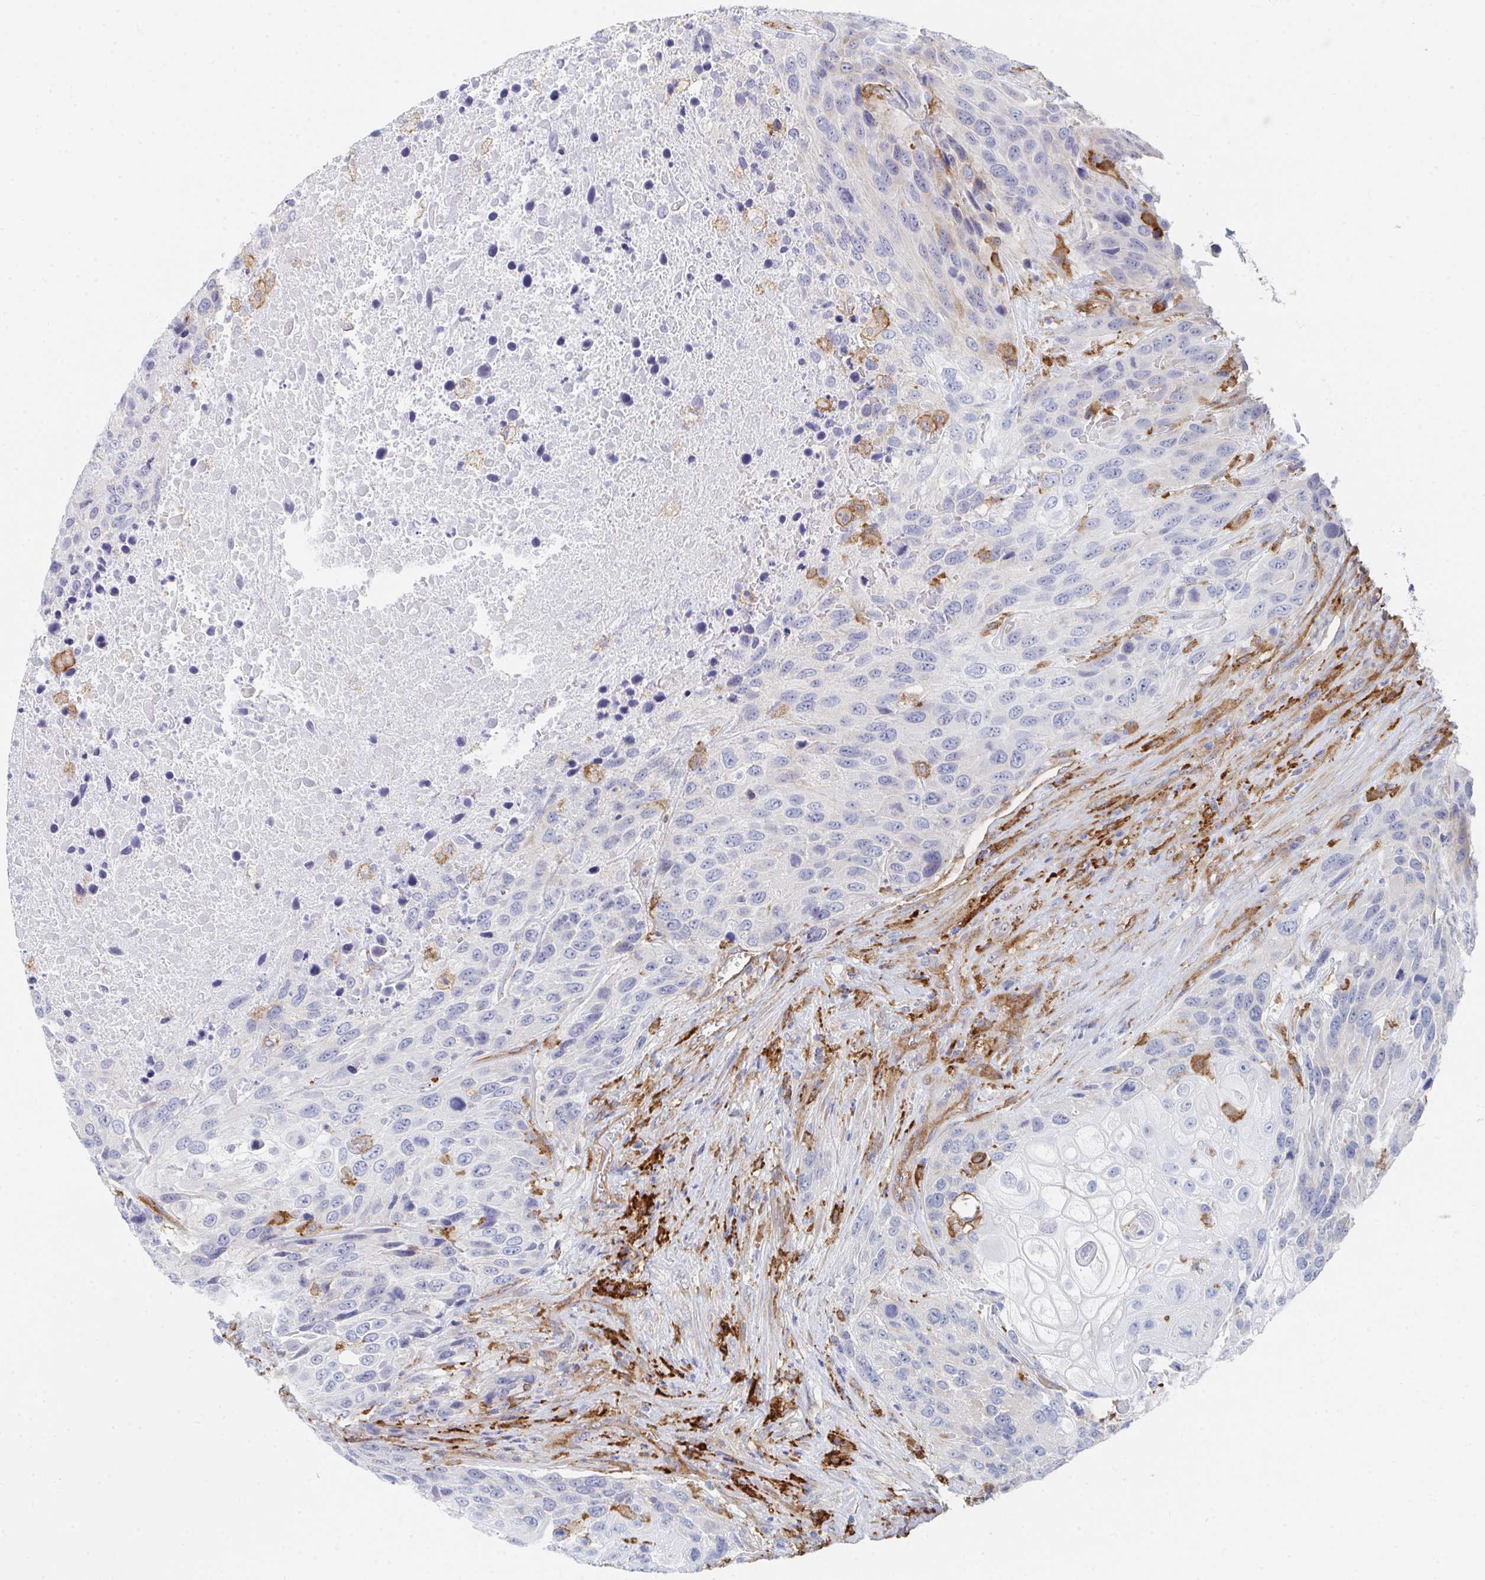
{"staining": {"intensity": "negative", "quantity": "none", "location": "none"}, "tissue": "urothelial cancer", "cell_type": "Tumor cells", "image_type": "cancer", "snomed": [{"axis": "morphology", "description": "Urothelial carcinoma, High grade"}, {"axis": "topography", "description": "Urinary bladder"}], "caption": "High-grade urothelial carcinoma stained for a protein using immunohistochemistry (IHC) demonstrates no expression tumor cells.", "gene": "DAB2", "patient": {"sex": "female", "age": 70}}